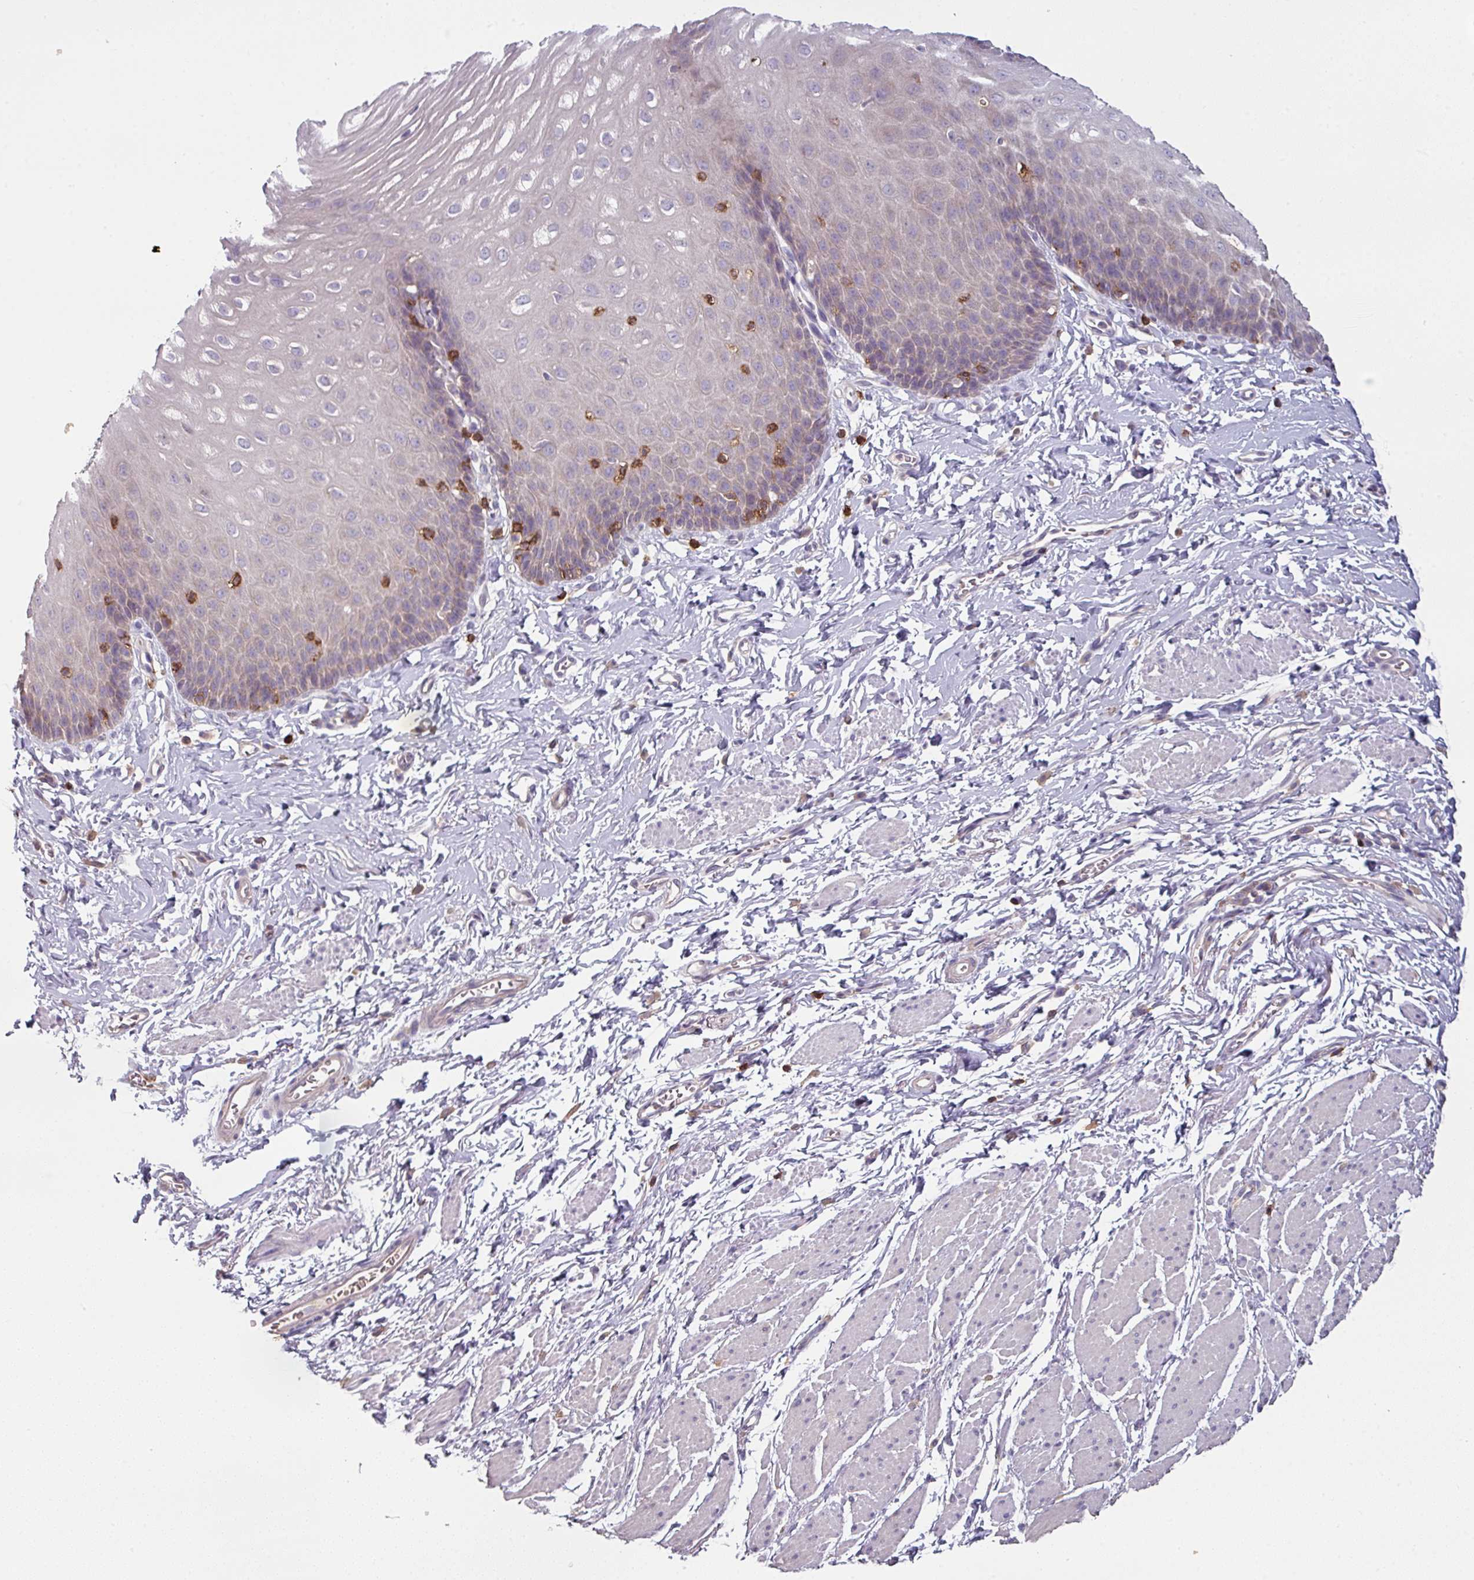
{"staining": {"intensity": "negative", "quantity": "none", "location": "none"}, "tissue": "esophagus", "cell_type": "Squamous epithelial cells", "image_type": "normal", "snomed": [{"axis": "morphology", "description": "Normal tissue, NOS"}, {"axis": "topography", "description": "Esophagus"}], "caption": "Photomicrograph shows no protein expression in squamous epithelial cells of unremarkable esophagus. The staining is performed using DAB brown chromogen with nuclei counter-stained in using hematoxylin.", "gene": "CD3G", "patient": {"sex": "male", "age": 70}}